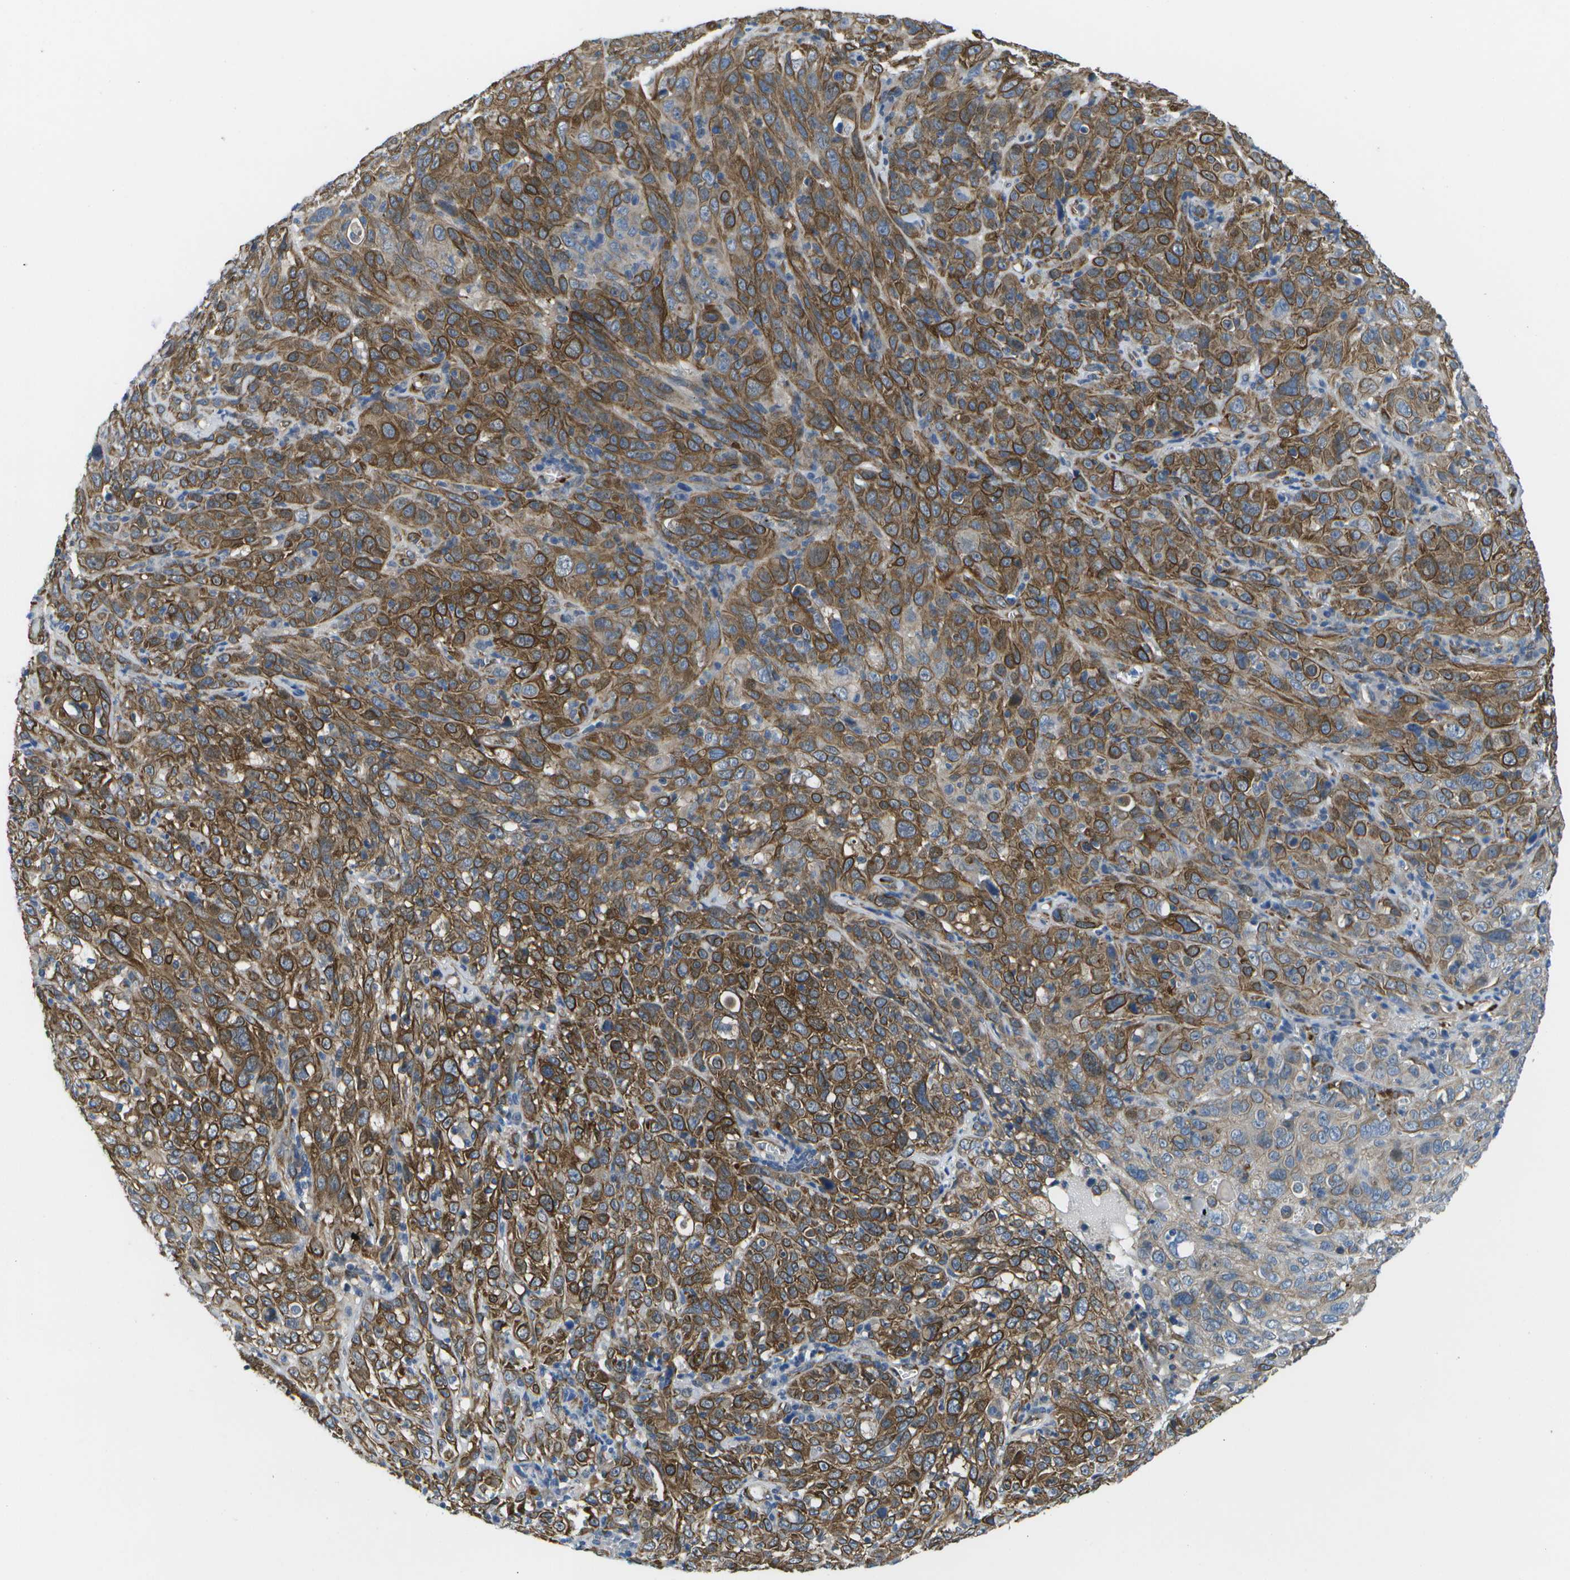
{"staining": {"intensity": "strong", "quantity": "25%-75%", "location": "cytoplasmic/membranous"}, "tissue": "cervical cancer", "cell_type": "Tumor cells", "image_type": "cancer", "snomed": [{"axis": "morphology", "description": "Squamous cell carcinoma, NOS"}, {"axis": "topography", "description": "Cervix"}], "caption": "Immunohistochemistry micrograph of human cervical cancer (squamous cell carcinoma) stained for a protein (brown), which reveals high levels of strong cytoplasmic/membranous staining in approximately 25%-75% of tumor cells.", "gene": "P3H1", "patient": {"sex": "female", "age": 46}}